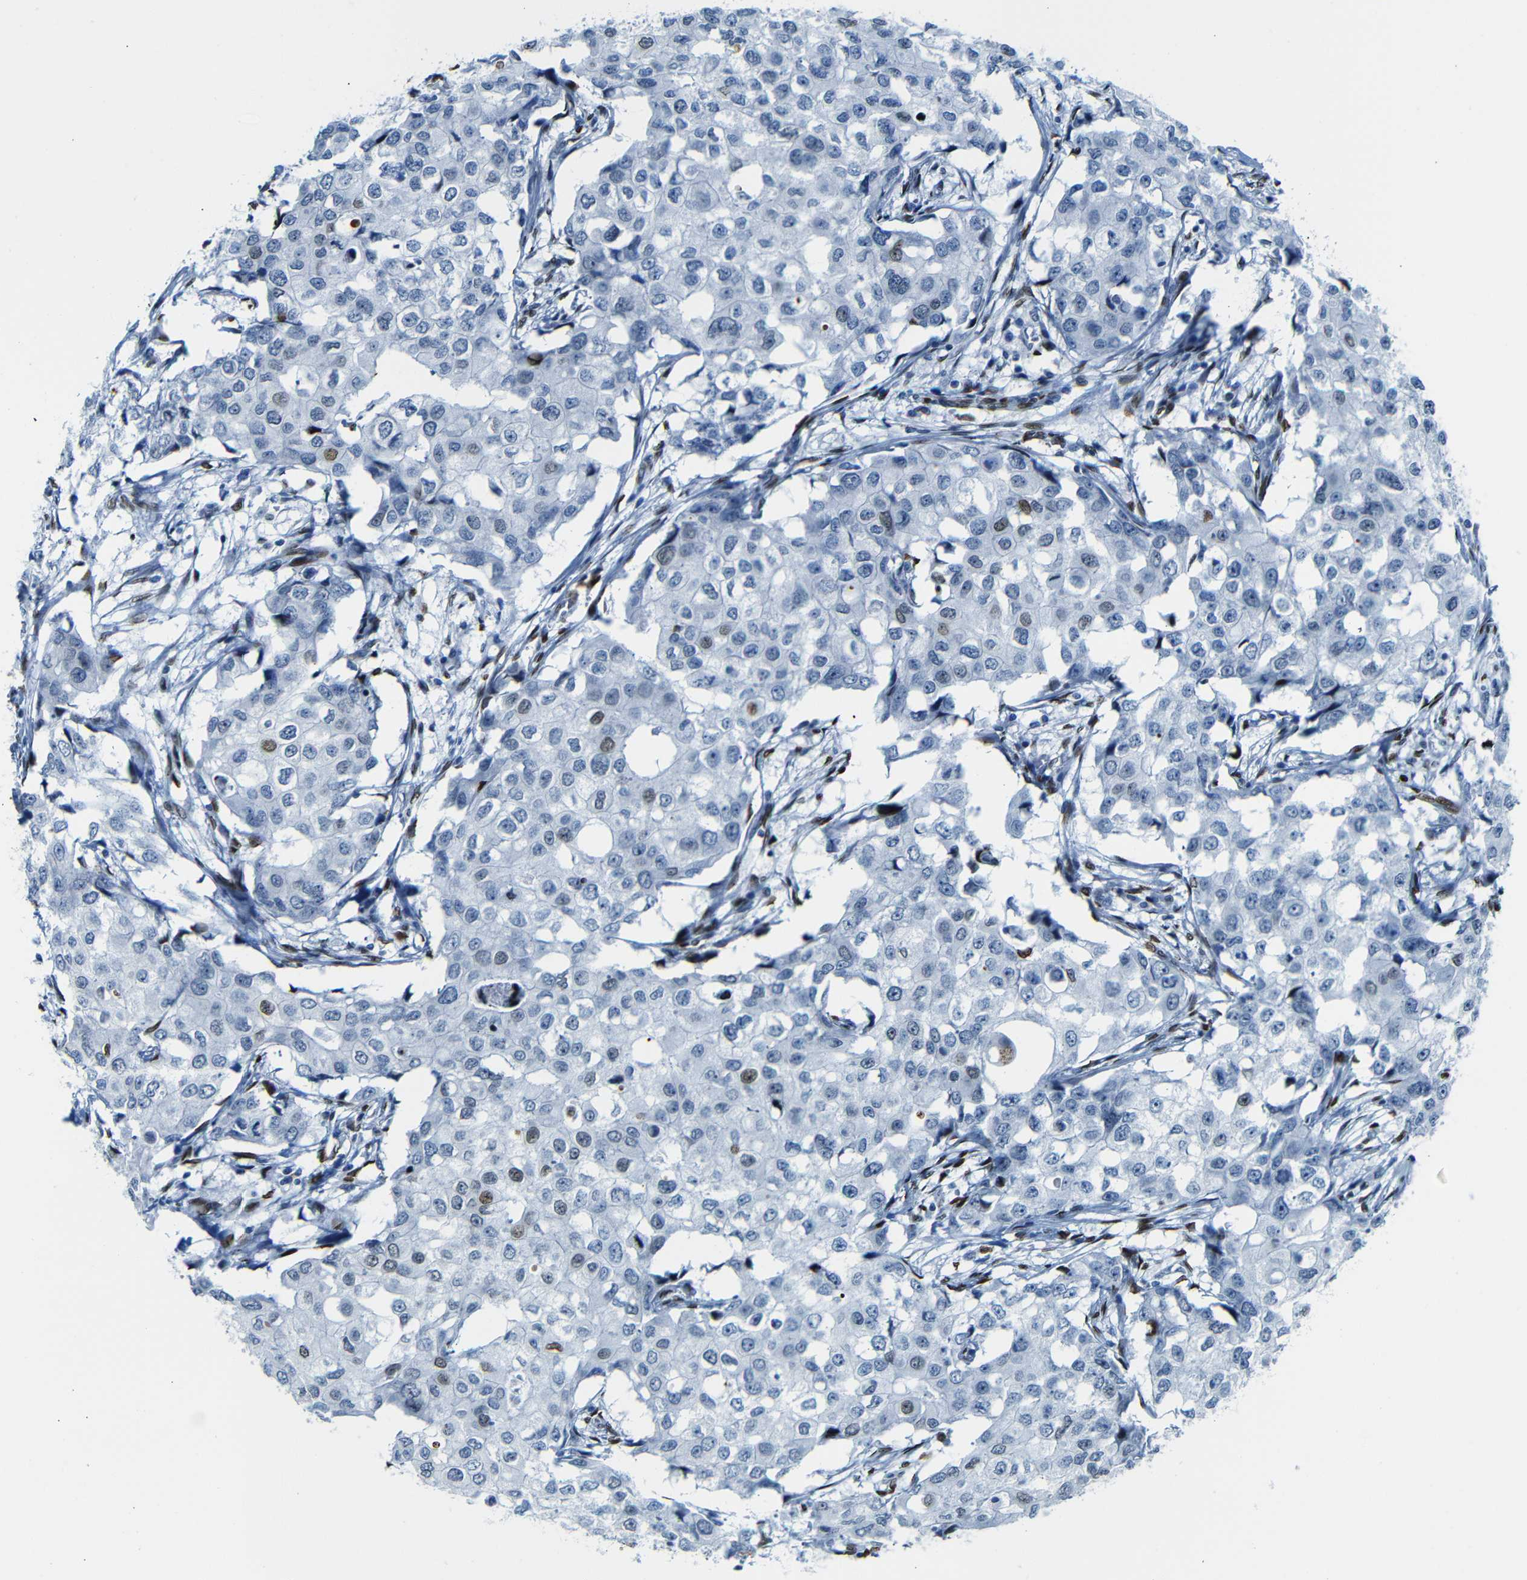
{"staining": {"intensity": "strong", "quantity": "25%-75%", "location": "nuclear"}, "tissue": "breast cancer", "cell_type": "Tumor cells", "image_type": "cancer", "snomed": [{"axis": "morphology", "description": "Duct carcinoma"}, {"axis": "topography", "description": "Breast"}], "caption": "Strong nuclear protein expression is appreciated in about 25%-75% of tumor cells in breast cancer (intraductal carcinoma).", "gene": "NPIPB15", "patient": {"sex": "female", "age": 27}}